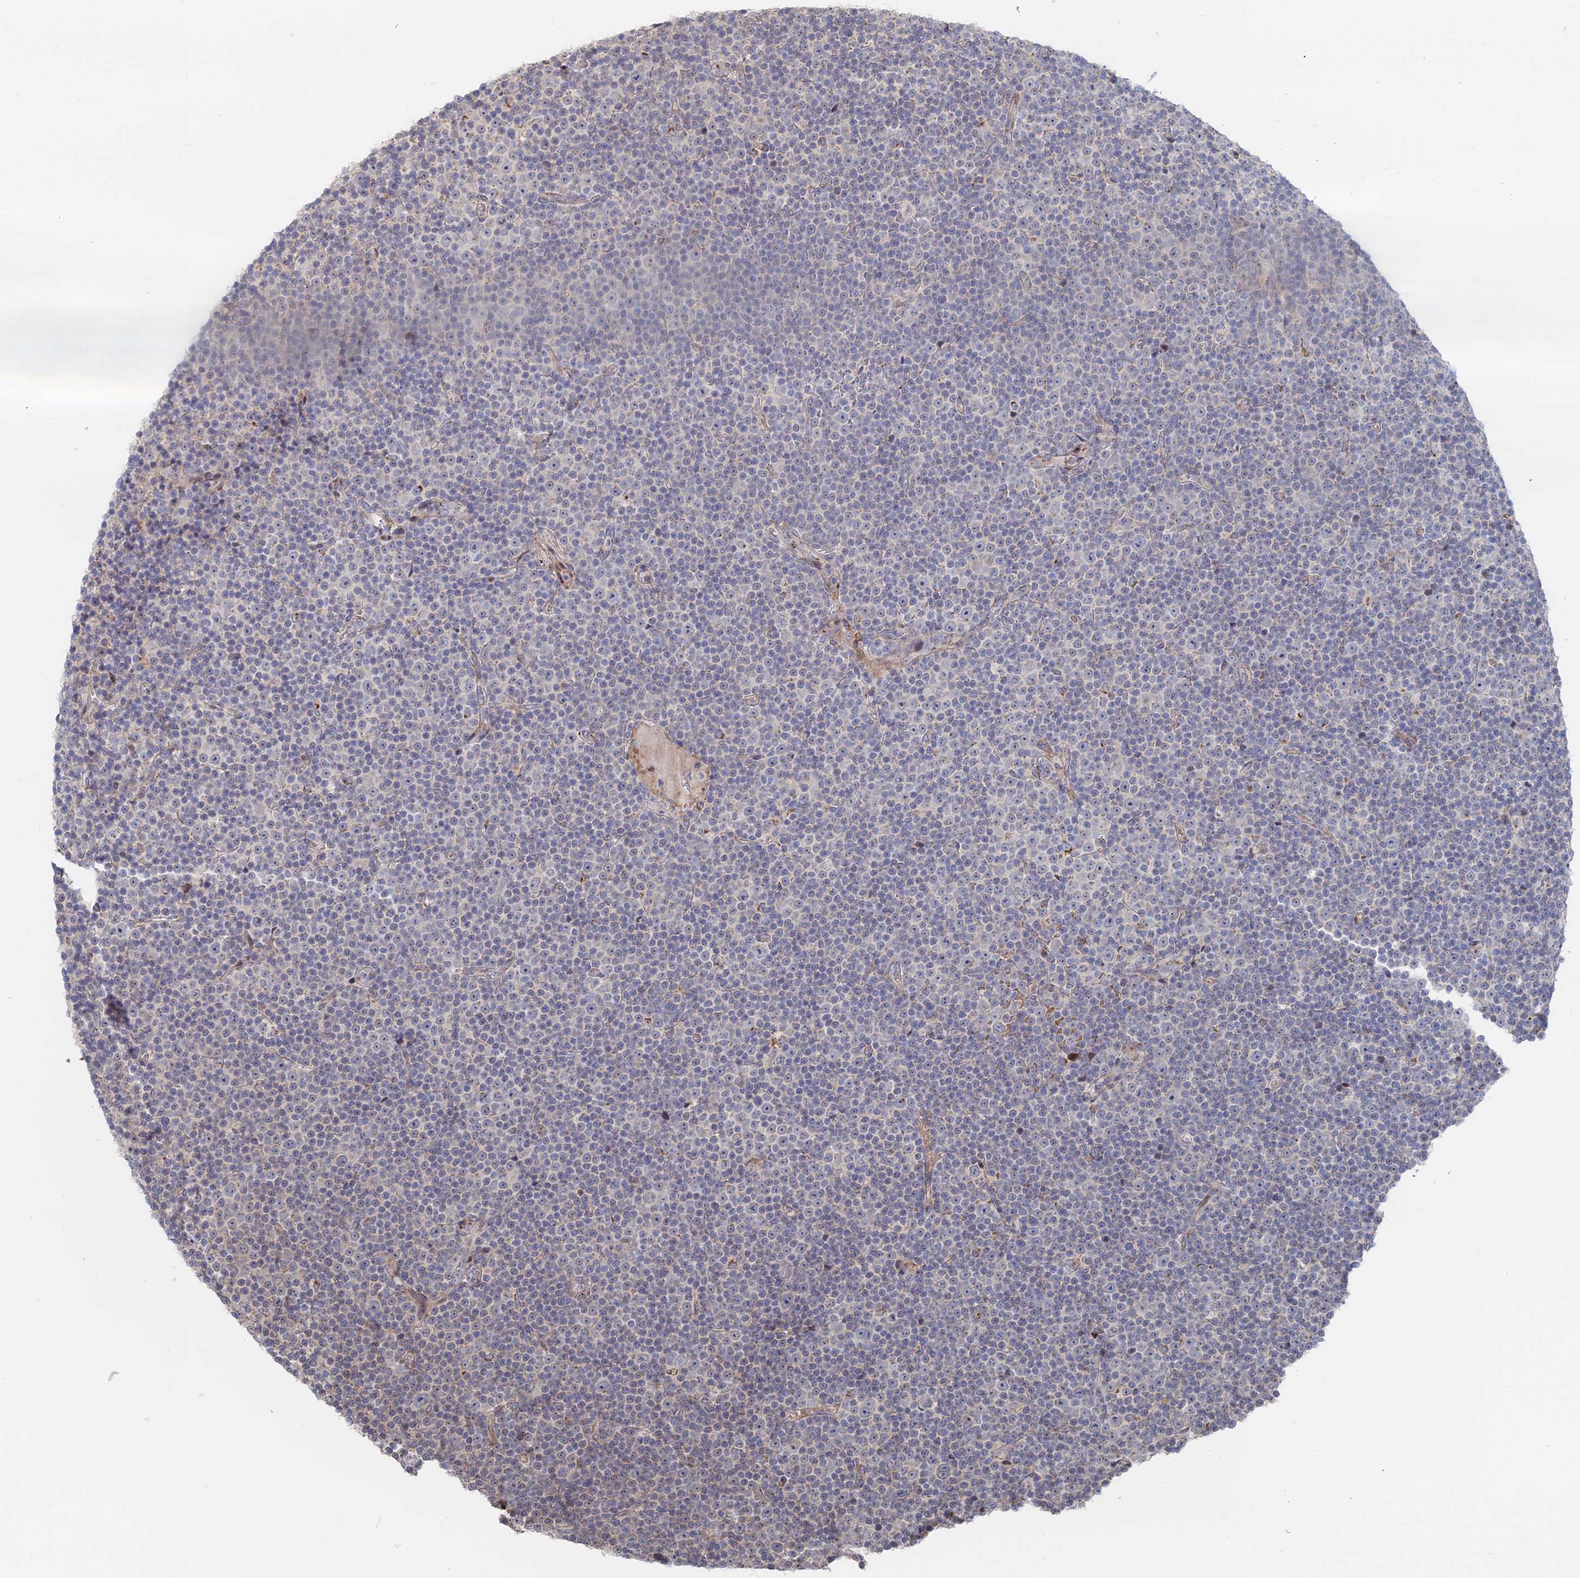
{"staining": {"intensity": "negative", "quantity": "none", "location": "none"}, "tissue": "lymphoma", "cell_type": "Tumor cells", "image_type": "cancer", "snomed": [{"axis": "morphology", "description": "Malignant lymphoma, non-Hodgkin's type, Low grade"}, {"axis": "topography", "description": "Lymph node"}], "caption": "Tumor cells are negative for protein expression in human low-grade malignant lymphoma, non-Hodgkin's type.", "gene": "SGMS1", "patient": {"sex": "female", "age": 67}}